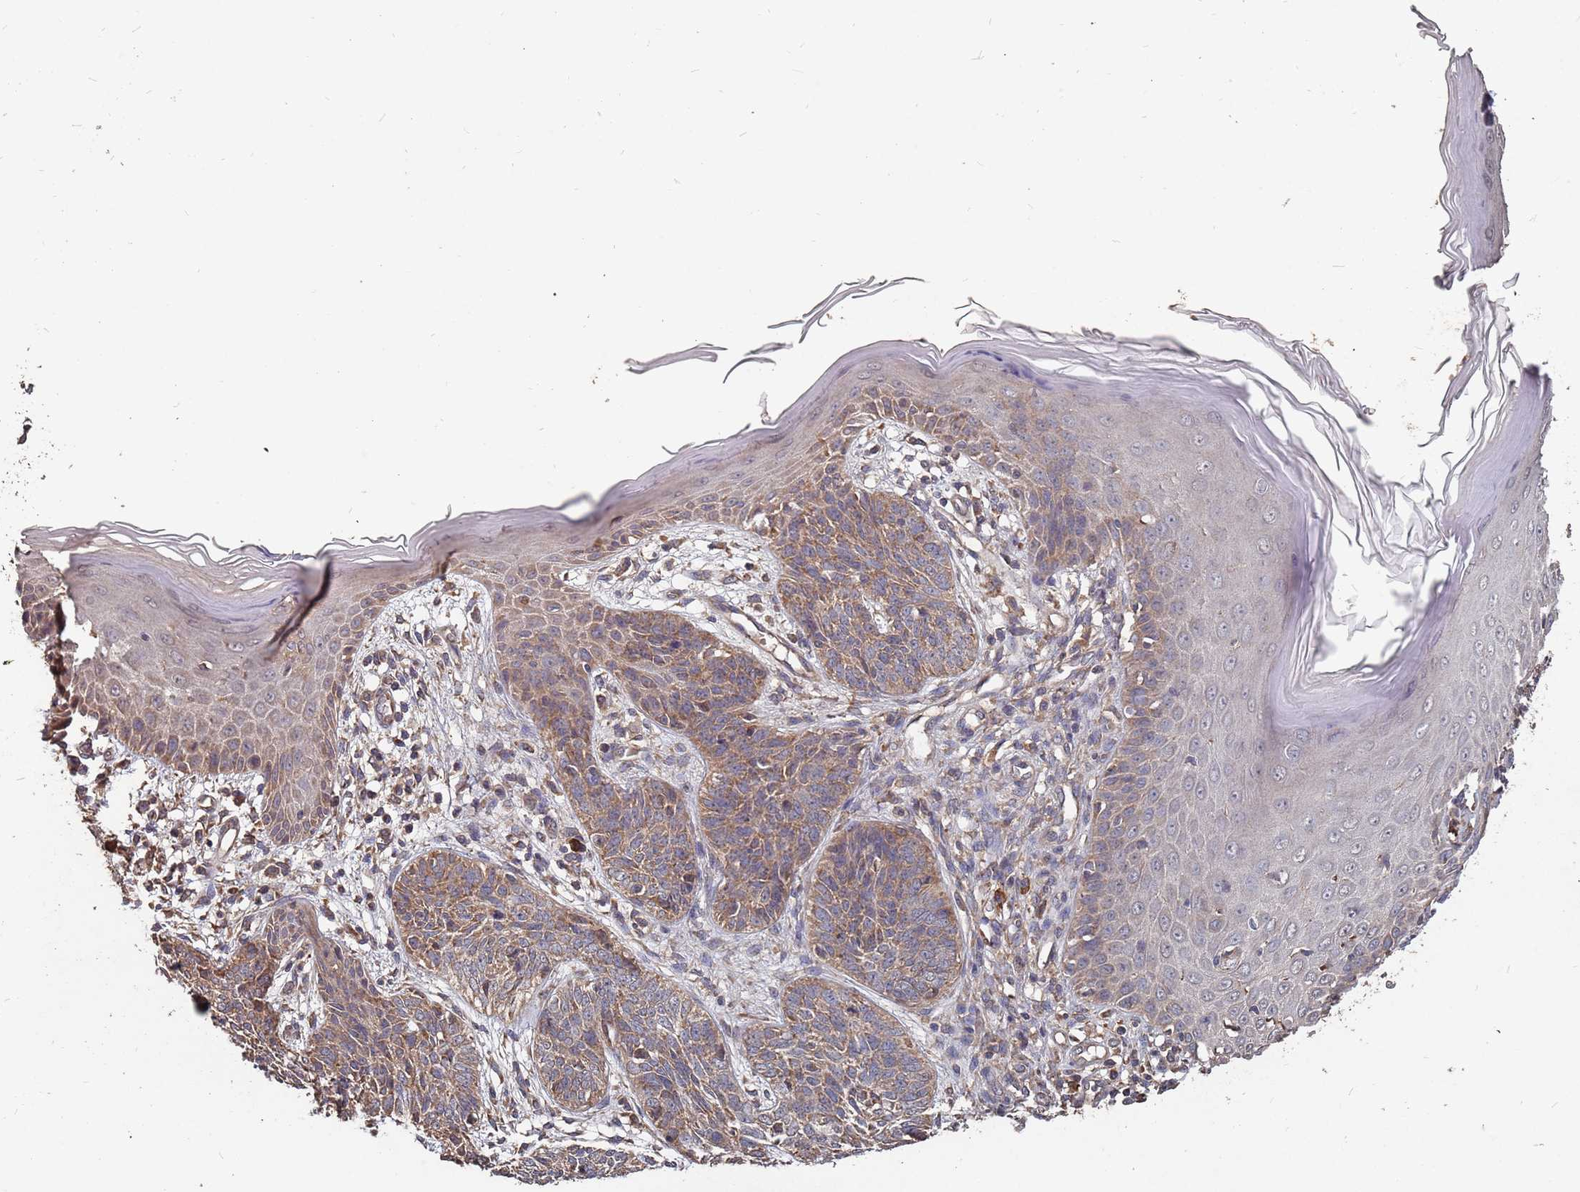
{"staining": {"intensity": "moderate", "quantity": ">75%", "location": "cytoplasmic/membranous"}, "tissue": "skin cancer", "cell_type": "Tumor cells", "image_type": "cancer", "snomed": [{"axis": "morphology", "description": "Basal cell carcinoma"}, {"axis": "topography", "description": "Skin"}], "caption": "A histopathology image of skin basal cell carcinoma stained for a protein displays moderate cytoplasmic/membranous brown staining in tumor cells. Using DAB (3,3'-diaminobenzidine) (brown) and hematoxylin (blue) stains, captured at high magnification using brightfield microscopy.", "gene": "ATG5", "patient": {"sex": "female", "age": 66}}